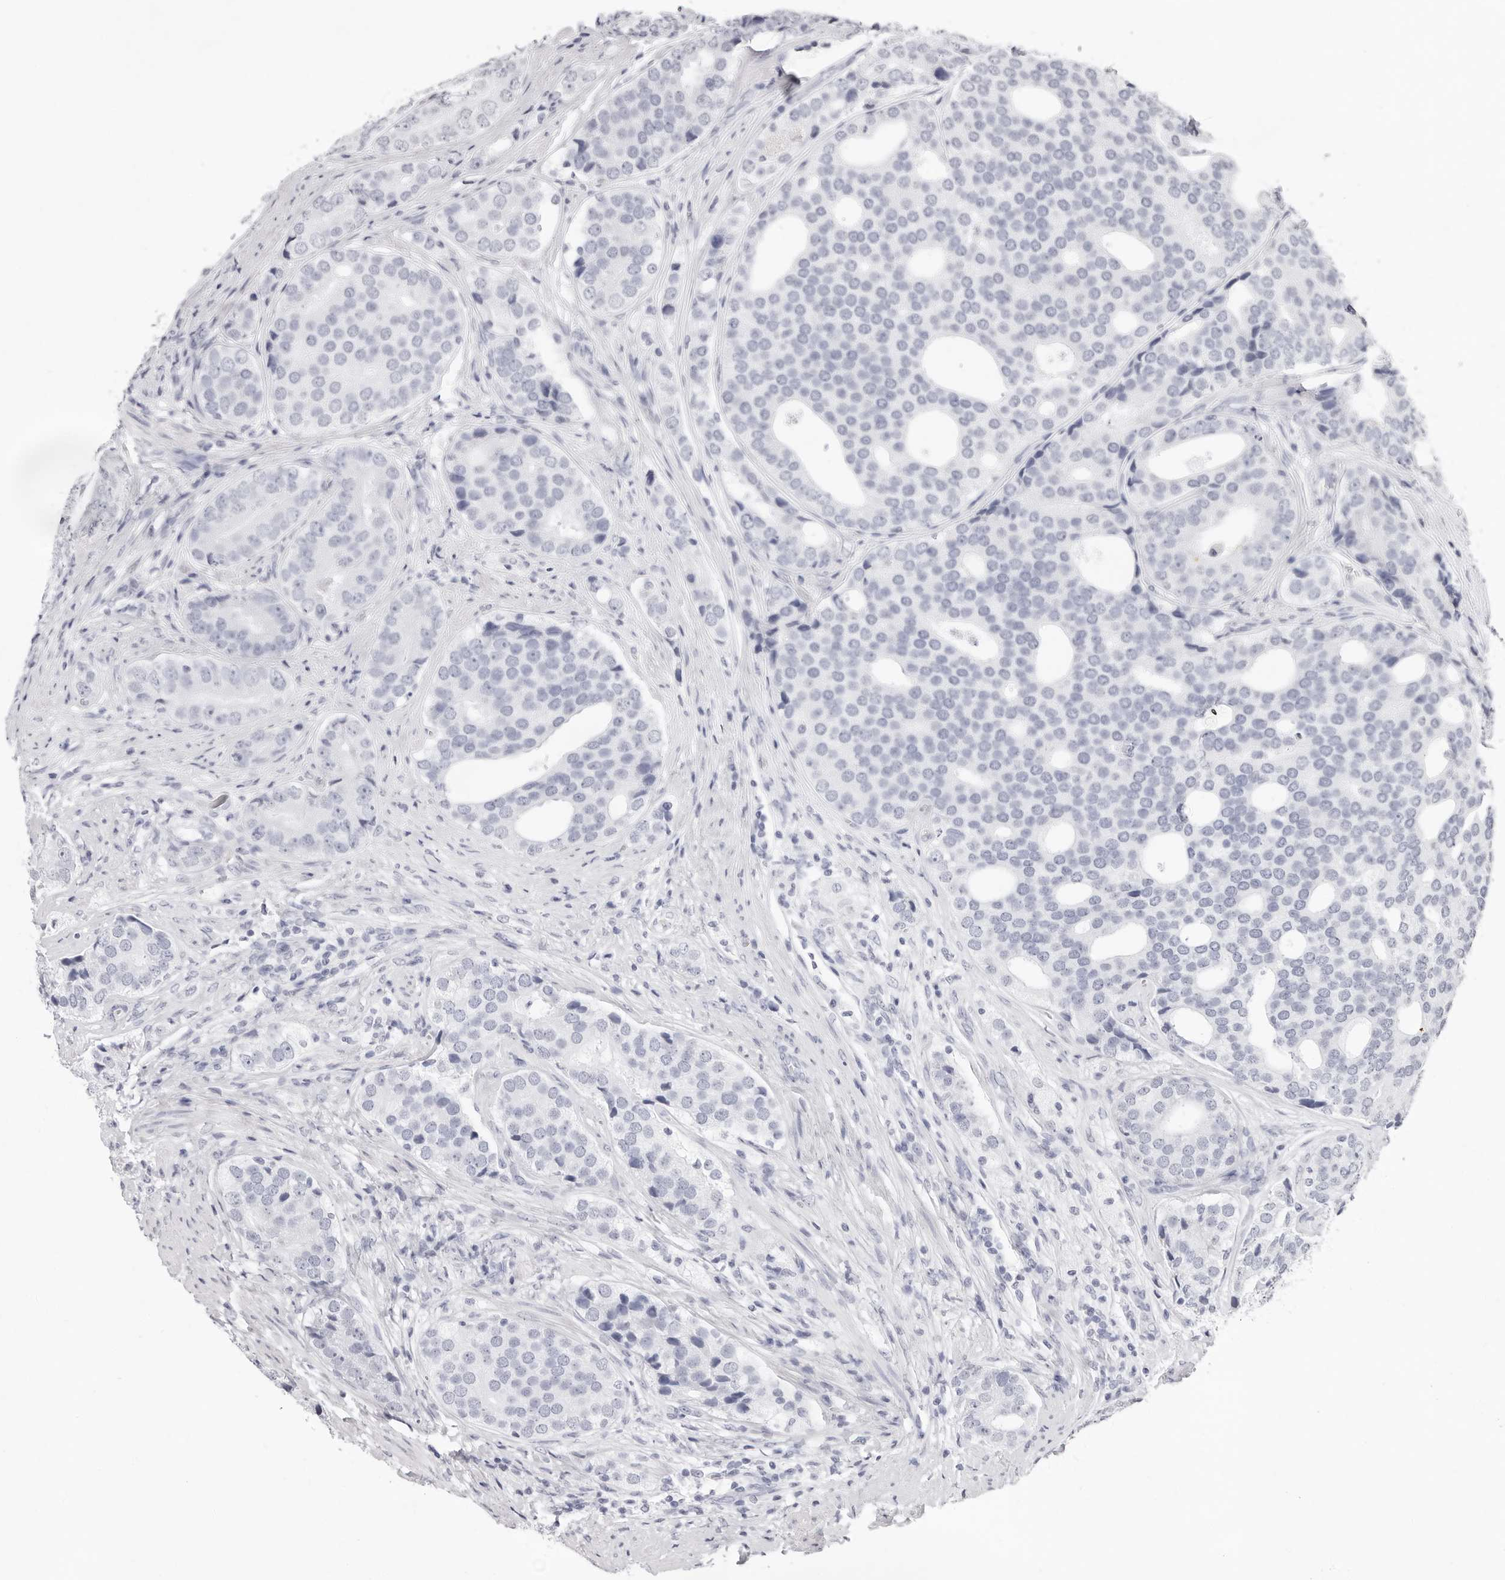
{"staining": {"intensity": "negative", "quantity": "none", "location": "none"}, "tissue": "prostate cancer", "cell_type": "Tumor cells", "image_type": "cancer", "snomed": [{"axis": "morphology", "description": "Adenocarcinoma, High grade"}, {"axis": "topography", "description": "Prostate"}], "caption": "Immunohistochemistry of prostate cancer shows no expression in tumor cells.", "gene": "FDPS", "patient": {"sex": "male", "age": 56}}